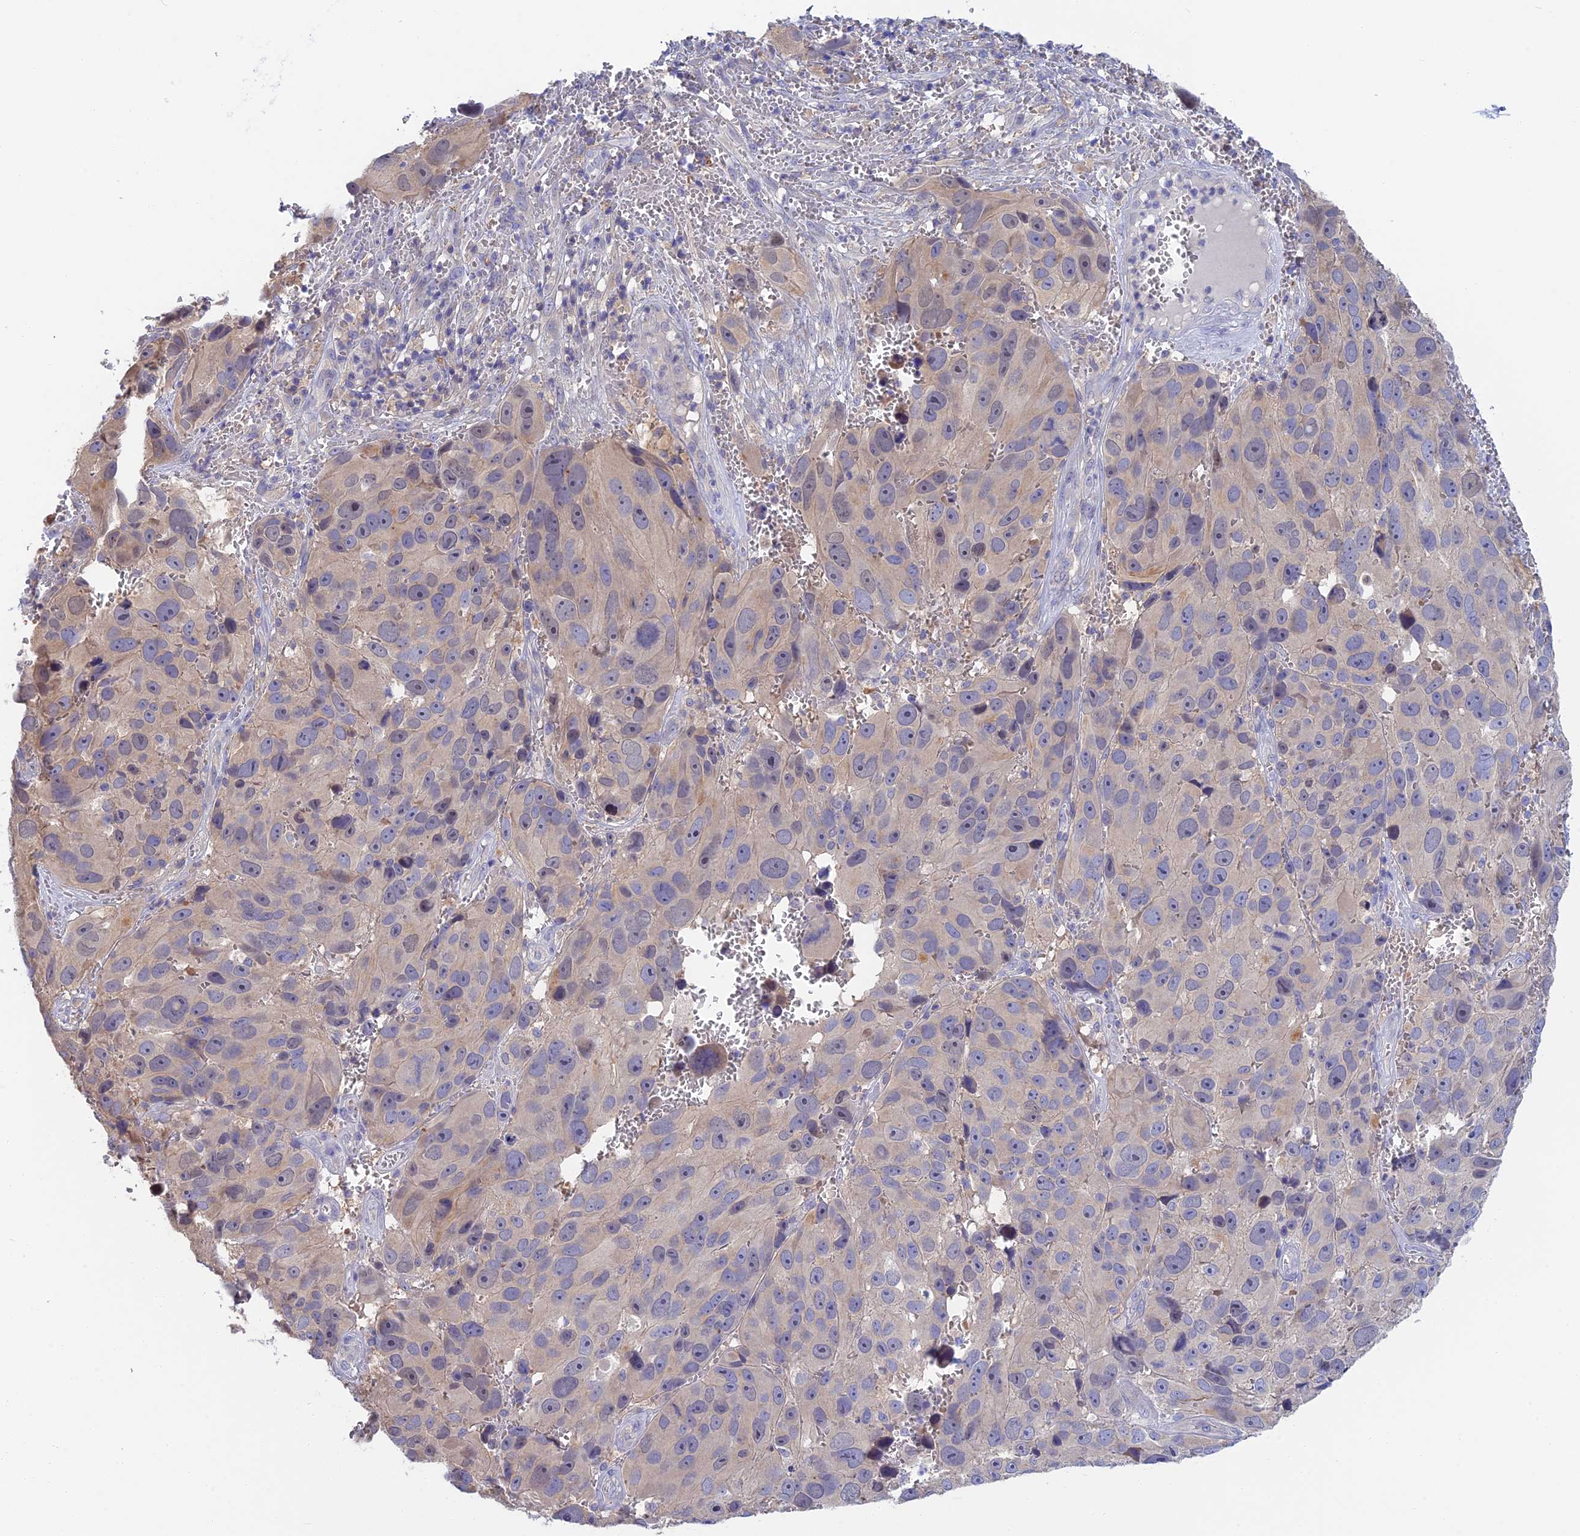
{"staining": {"intensity": "negative", "quantity": "none", "location": "none"}, "tissue": "melanoma", "cell_type": "Tumor cells", "image_type": "cancer", "snomed": [{"axis": "morphology", "description": "Malignant melanoma, NOS"}, {"axis": "topography", "description": "Skin"}], "caption": "Protein analysis of melanoma demonstrates no significant positivity in tumor cells.", "gene": "SNAP91", "patient": {"sex": "male", "age": 84}}